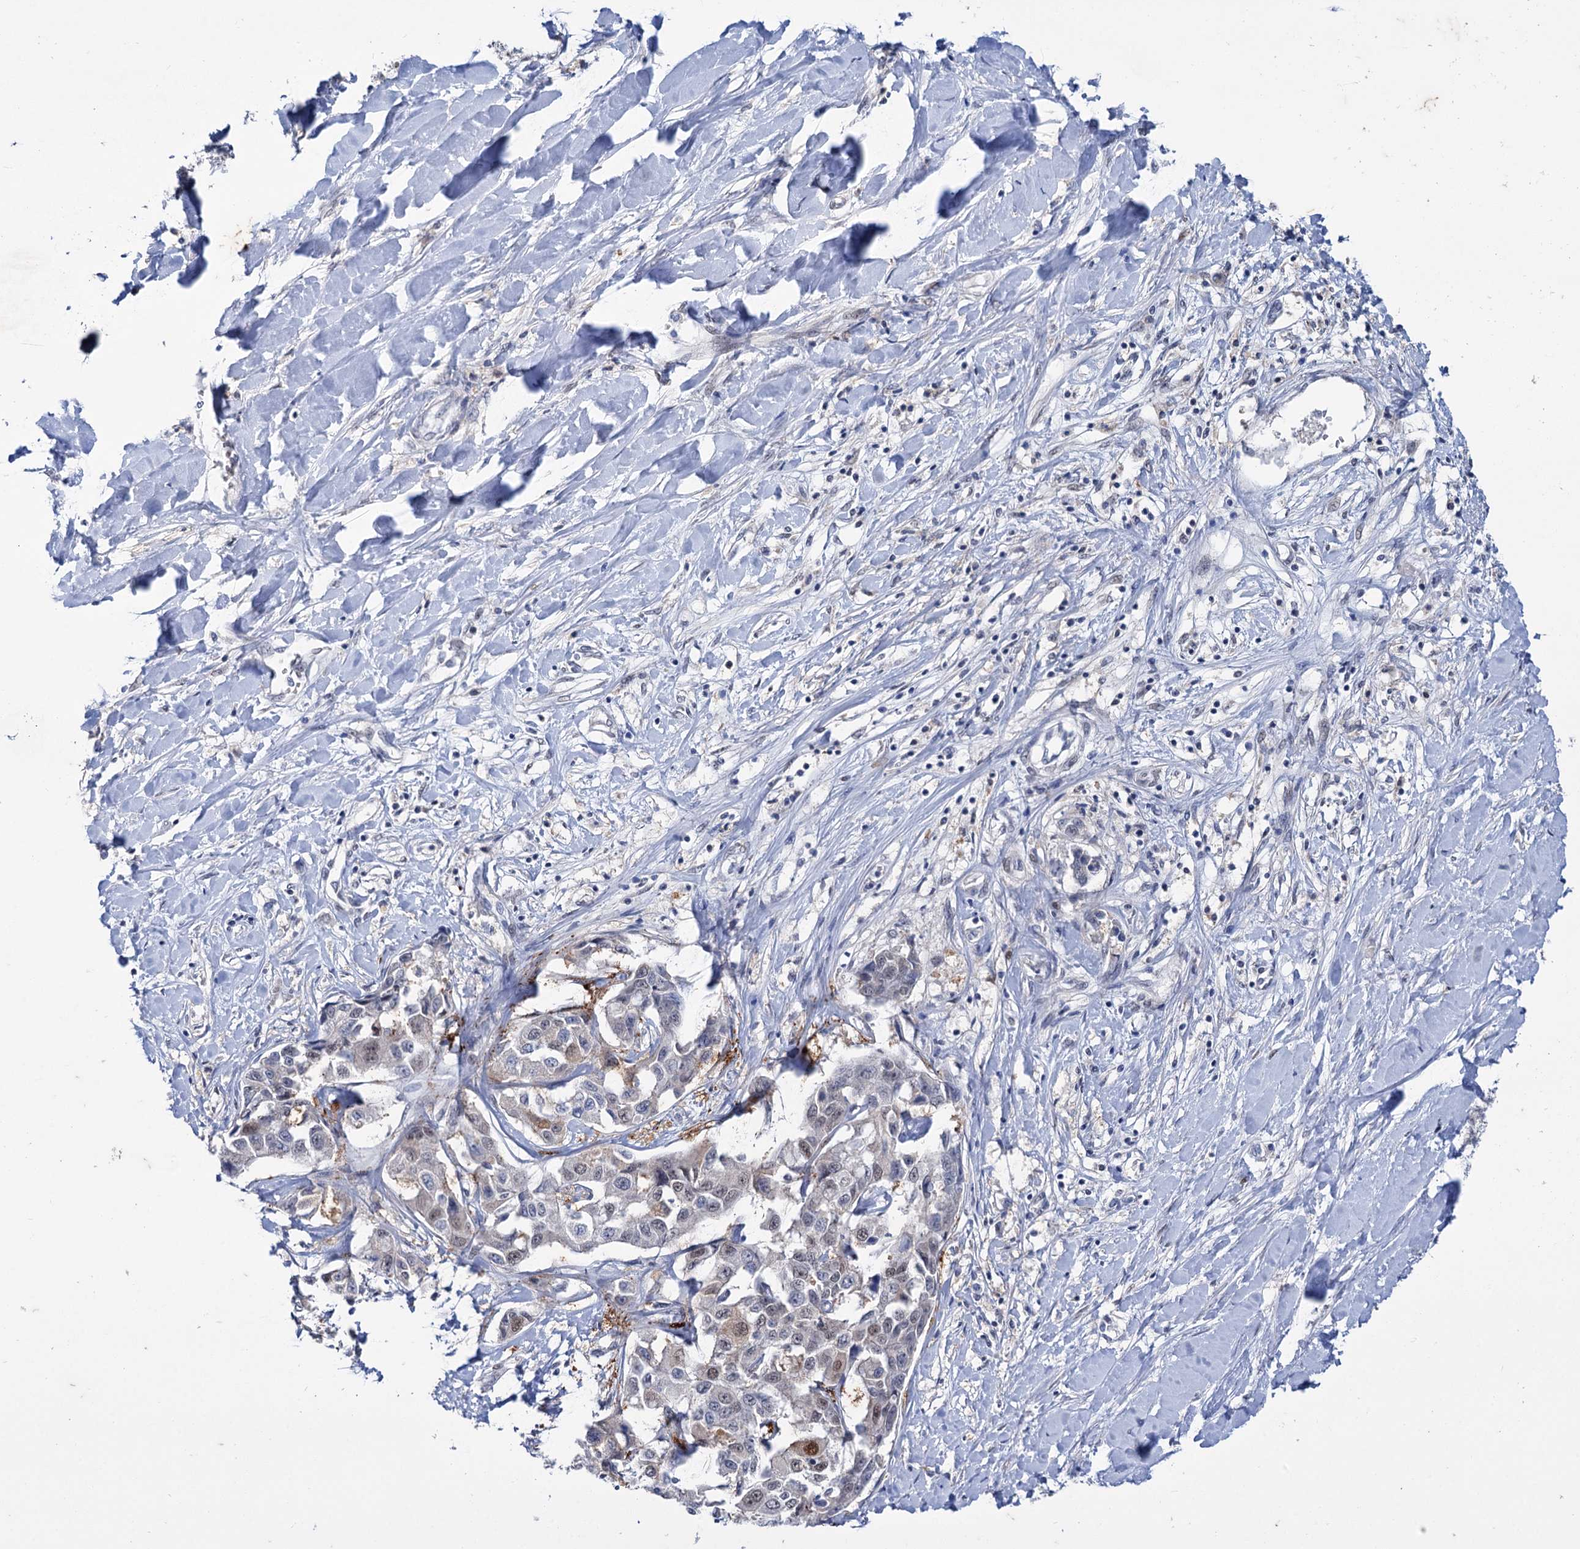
{"staining": {"intensity": "weak", "quantity": "<25%", "location": "nuclear"}, "tissue": "liver cancer", "cell_type": "Tumor cells", "image_type": "cancer", "snomed": [{"axis": "morphology", "description": "Cholangiocarcinoma"}, {"axis": "topography", "description": "Liver"}], "caption": "Histopathology image shows no significant protein positivity in tumor cells of liver cancer.", "gene": "MID1IP1", "patient": {"sex": "male", "age": 59}}